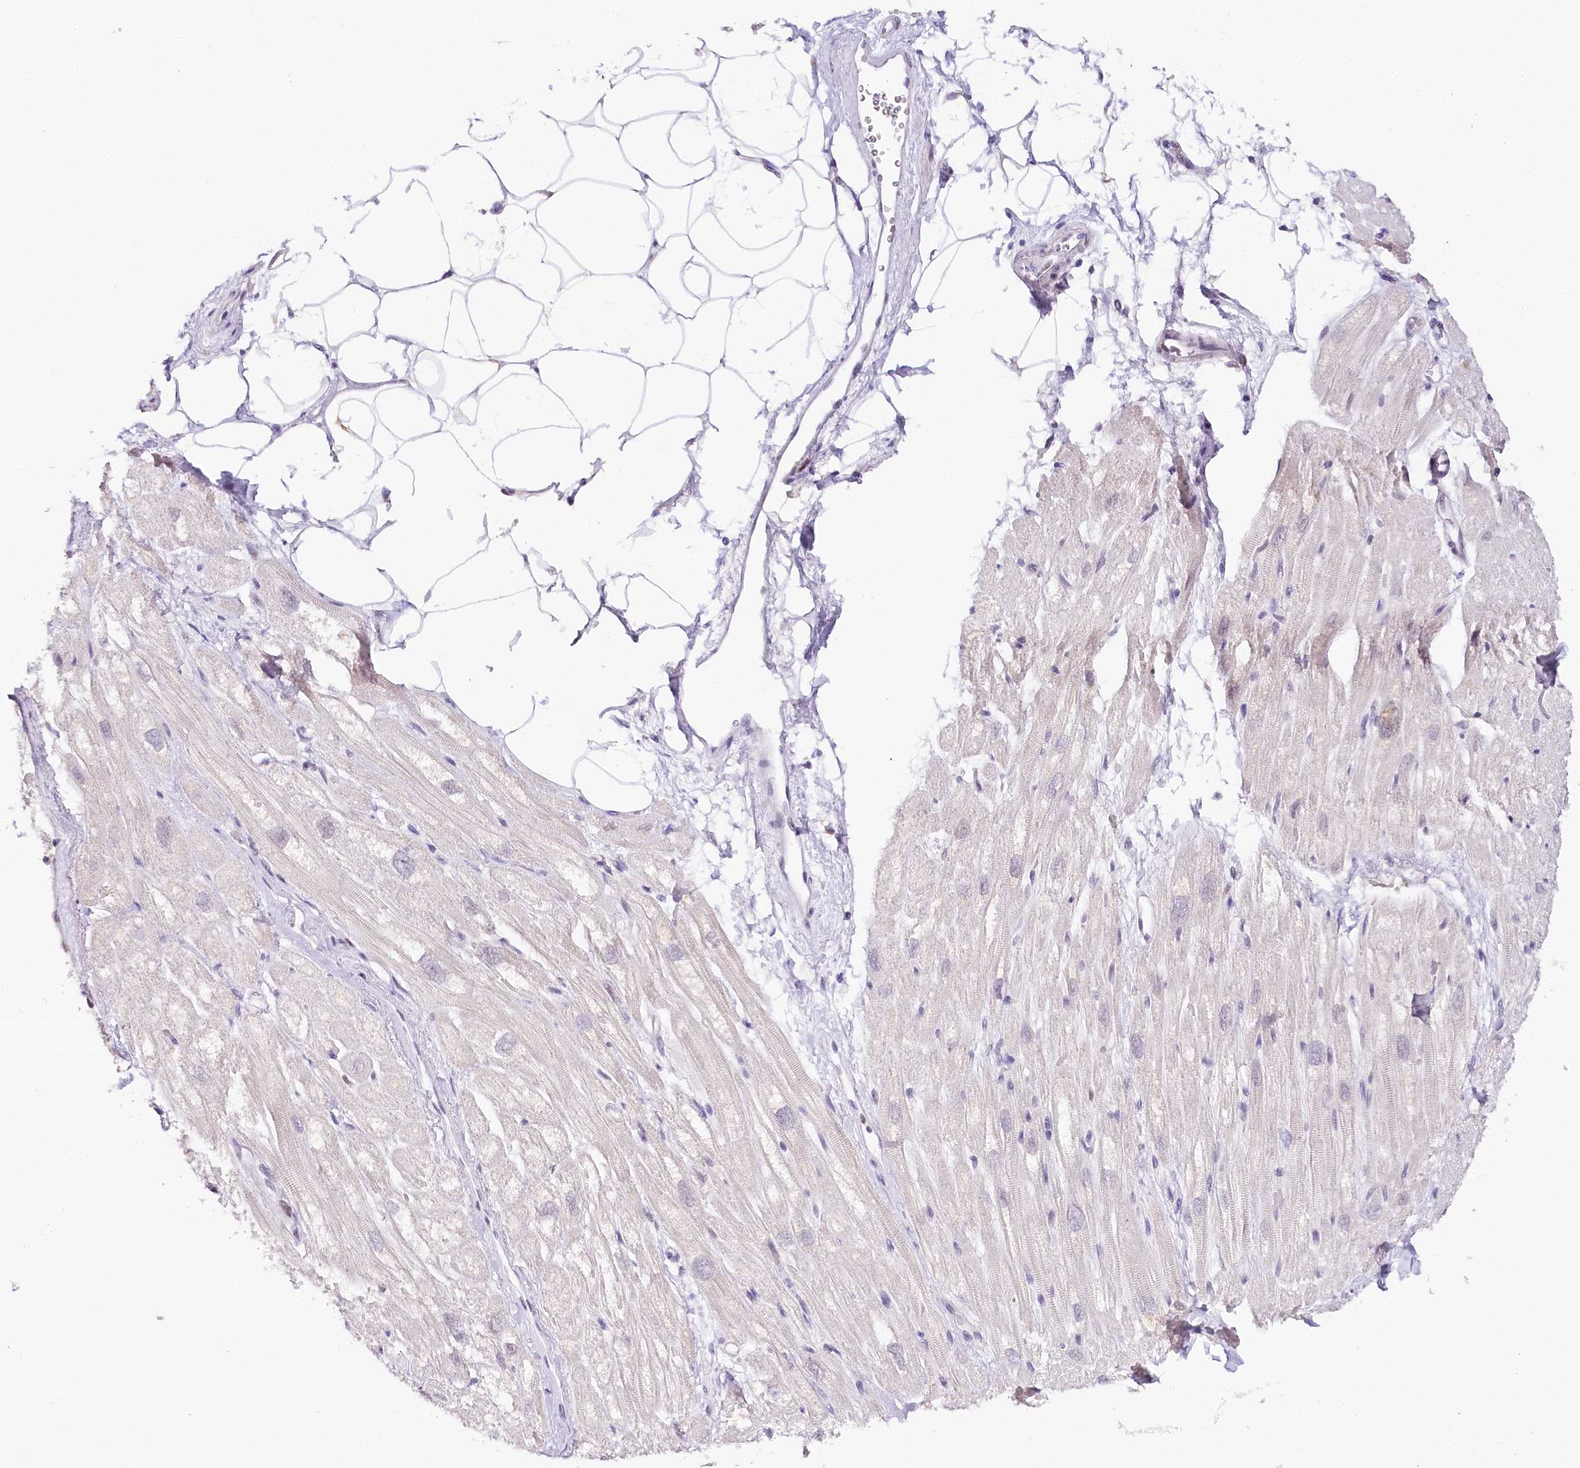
{"staining": {"intensity": "negative", "quantity": "none", "location": "none"}, "tissue": "heart muscle", "cell_type": "Cardiomyocytes", "image_type": "normal", "snomed": [{"axis": "morphology", "description": "Normal tissue, NOS"}, {"axis": "topography", "description": "Heart"}], "caption": "Human heart muscle stained for a protein using immunohistochemistry displays no positivity in cardiomyocytes.", "gene": "TP53", "patient": {"sex": "male", "age": 50}}